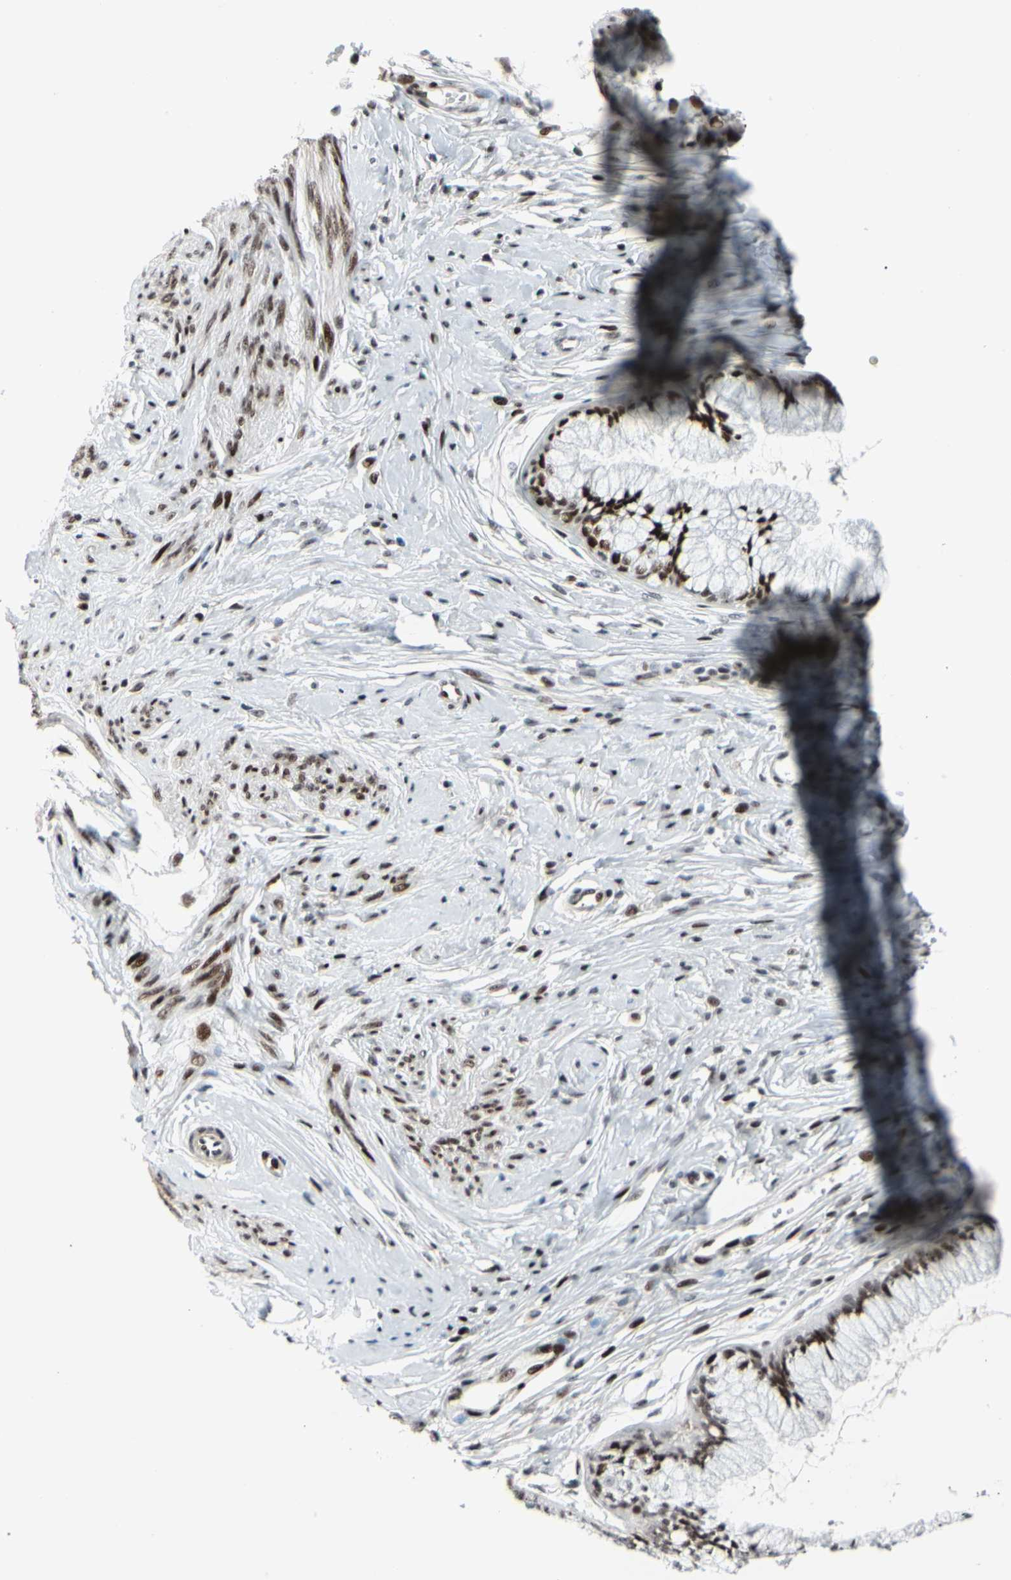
{"staining": {"intensity": "strong", "quantity": ">75%", "location": "nuclear"}, "tissue": "cervix", "cell_type": "Glandular cells", "image_type": "normal", "snomed": [{"axis": "morphology", "description": "Normal tissue, NOS"}, {"axis": "topography", "description": "Cervix"}], "caption": "The photomicrograph shows staining of normal cervix, revealing strong nuclear protein positivity (brown color) within glandular cells.", "gene": "FOXO3", "patient": {"sex": "female", "age": 39}}